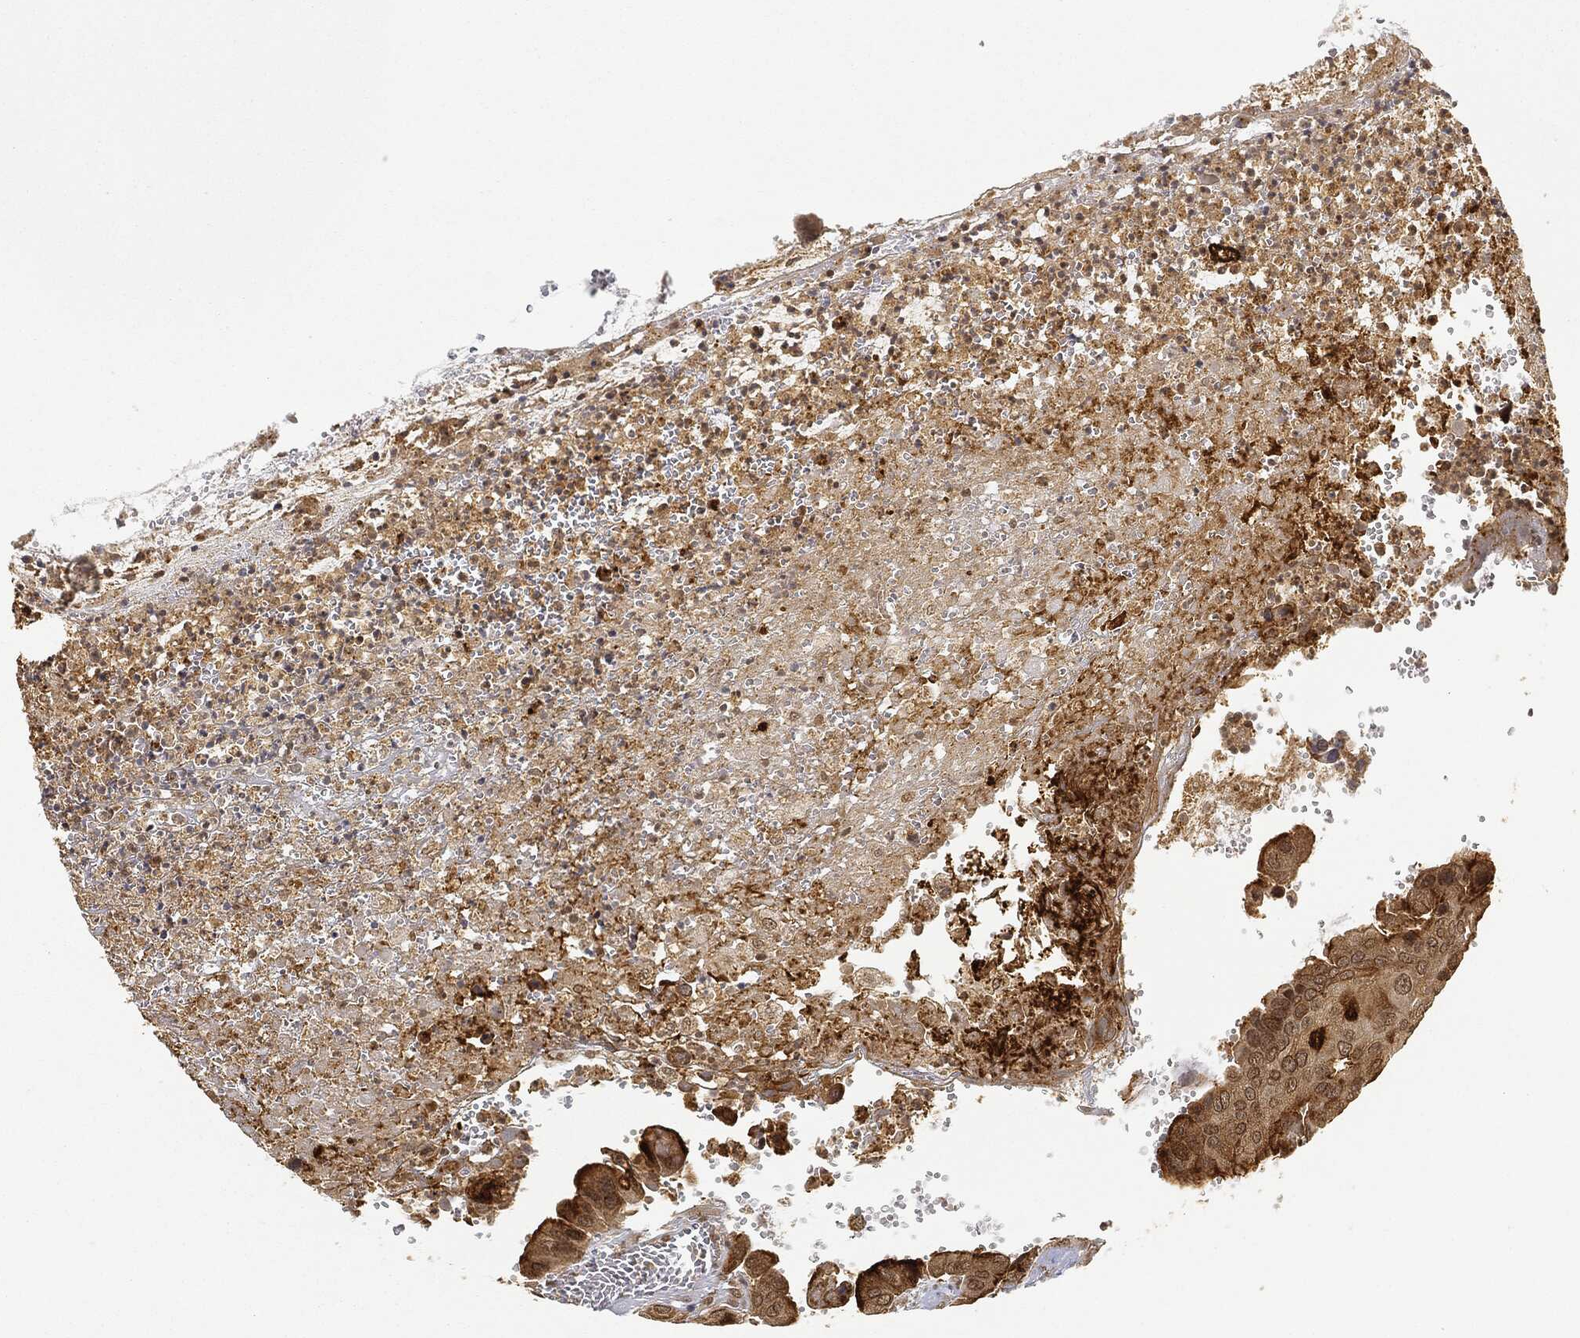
{"staining": {"intensity": "moderate", "quantity": ">75%", "location": "cytoplasmic/membranous,nuclear"}, "tissue": "colorectal cancer", "cell_type": "Tumor cells", "image_type": "cancer", "snomed": [{"axis": "morphology", "description": "Adenocarcinoma, NOS"}, {"axis": "topography", "description": "Colon"}], "caption": "Brown immunohistochemical staining in adenocarcinoma (colorectal) shows moderate cytoplasmic/membranous and nuclear positivity in about >75% of tumor cells.", "gene": "CIB1", "patient": {"sex": "female", "age": 78}}